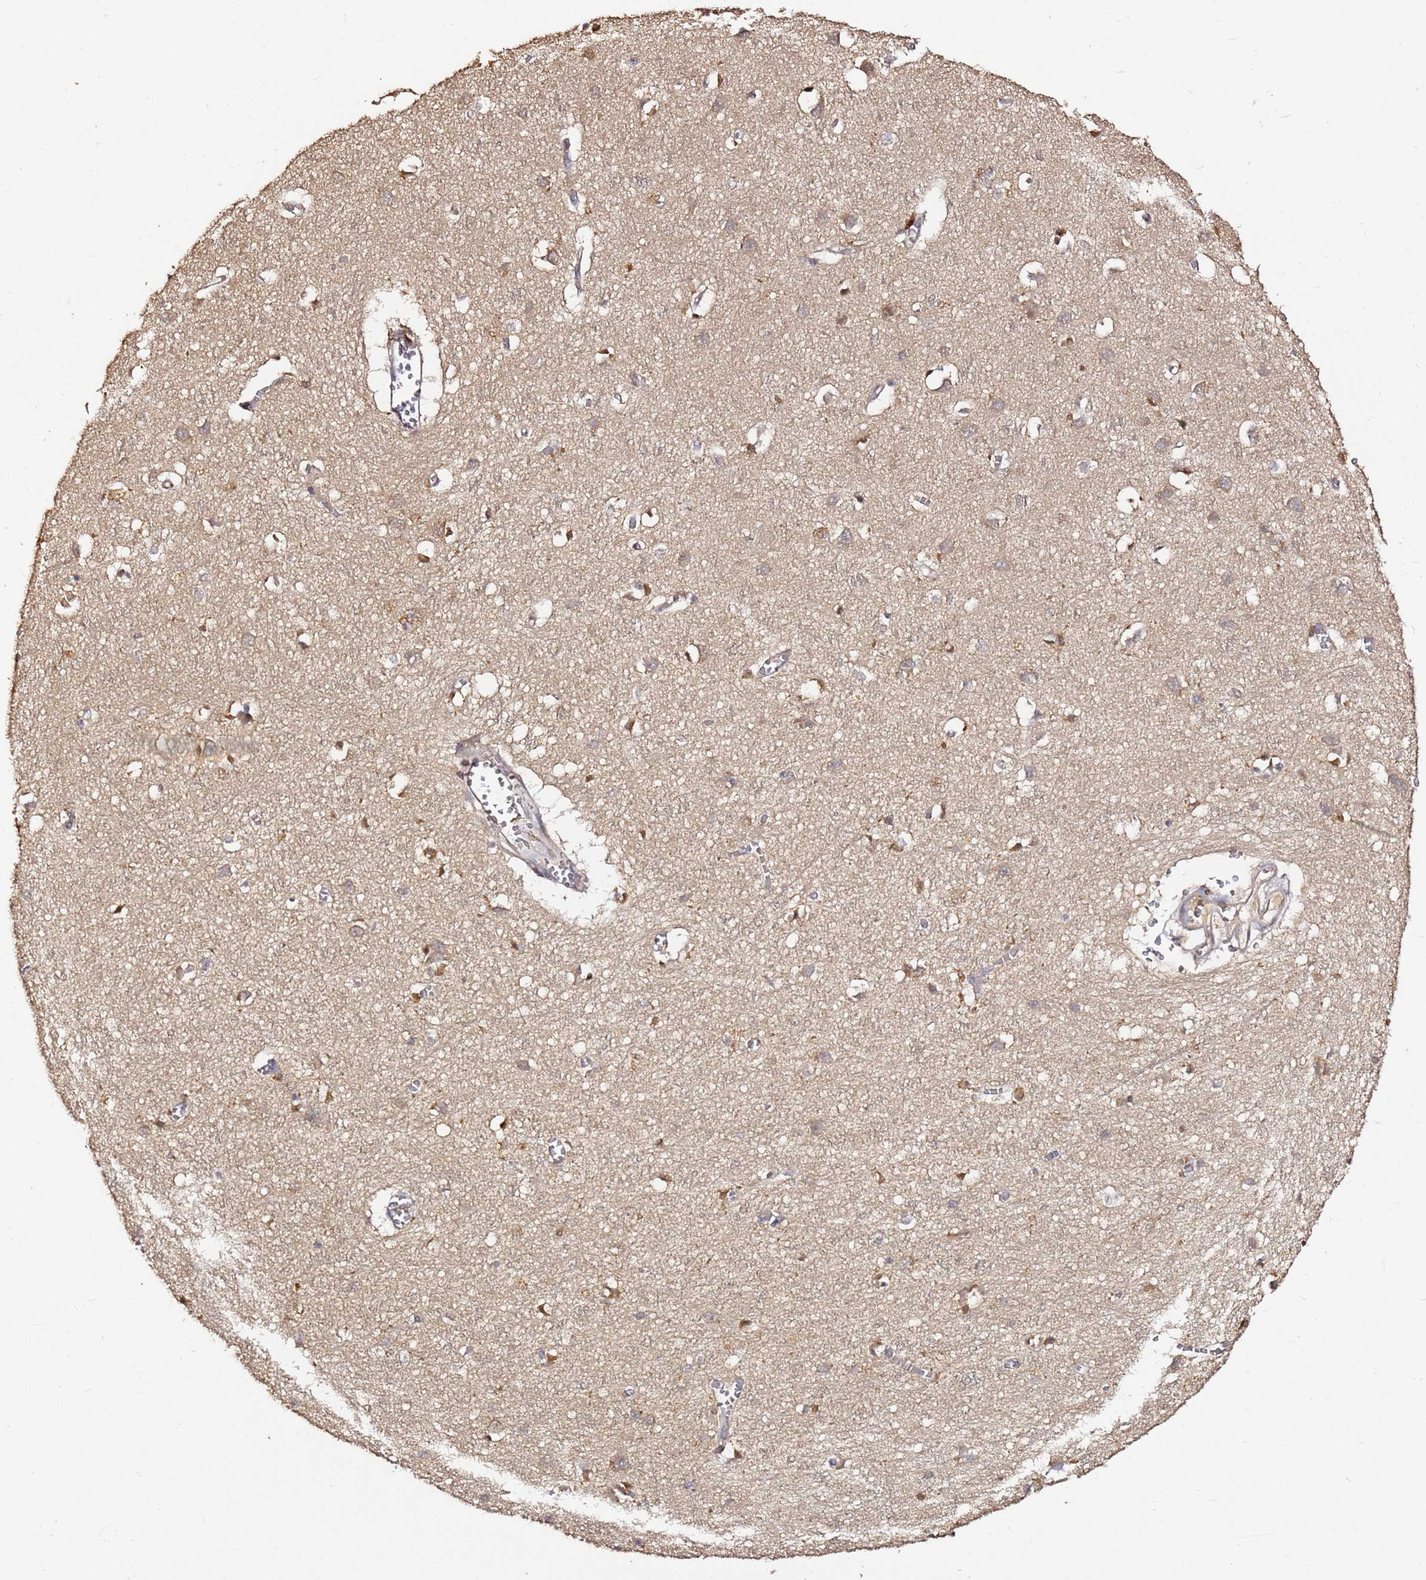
{"staining": {"intensity": "weak", "quantity": ">75%", "location": "cytoplasmic/membranous"}, "tissue": "cerebral cortex", "cell_type": "Endothelial cells", "image_type": "normal", "snomed": [{"axis": "morphology", "description": "Normal tissue, NOS"}, {"axis": "topography", "description": "Cerebral cortex"}], "caption": "DAB immunohistochemical staining of normal cerebral cortex demonstrates weak cytoplasmic/membranous protein staining in approximately >75% of endothelial cells.", "gene": "C6orf136", "patient": {"sex": "female", "age": 64}}